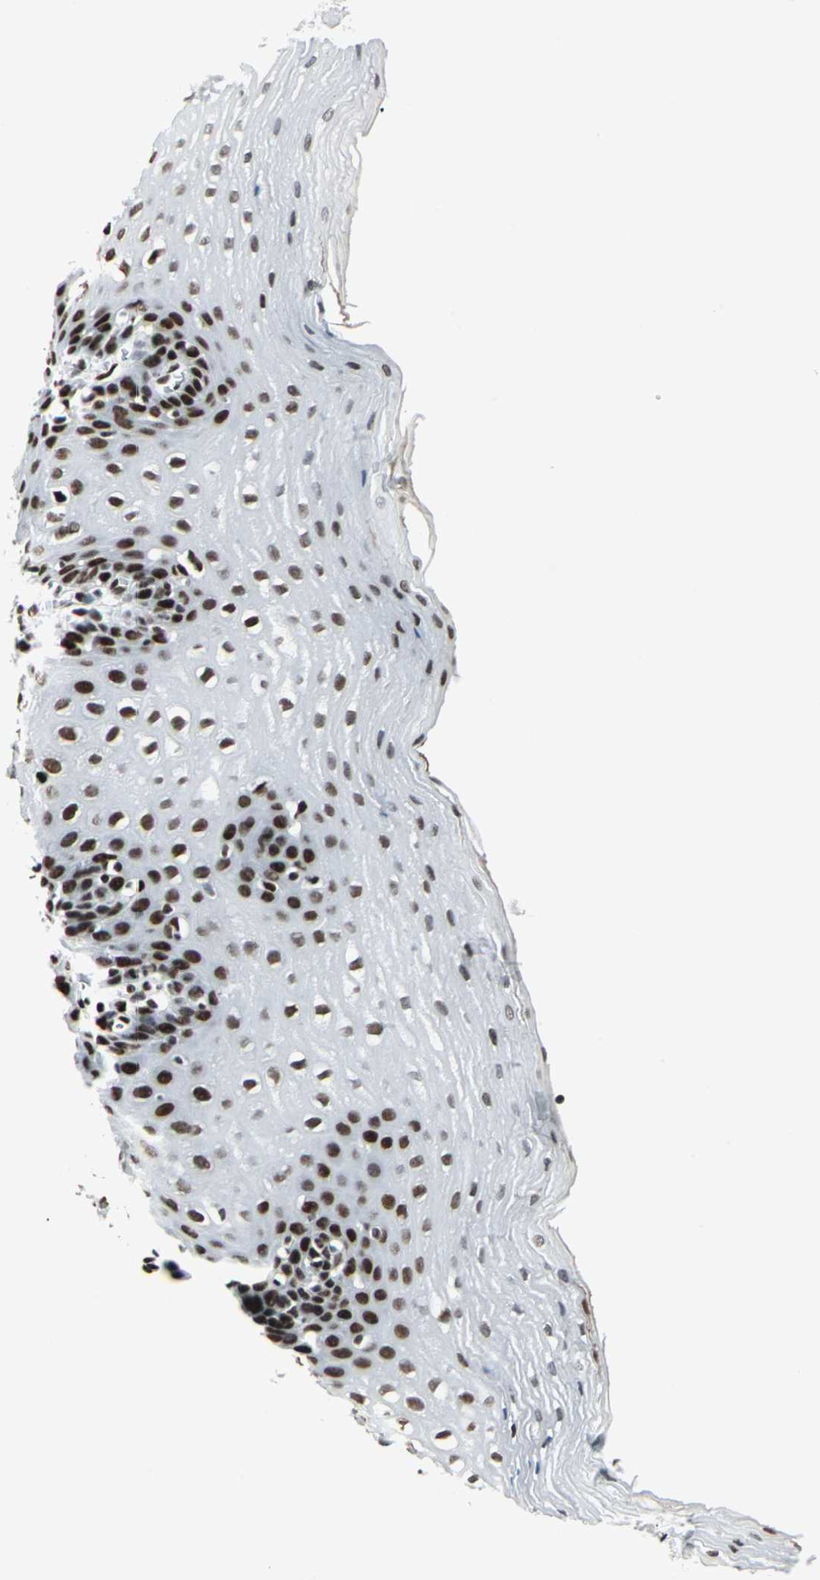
{"staining": {"intensity": "strong", "quantity": ">75%", "location": "nuclear"}, "tissue": "esophagus", "cell_type": "Squamous epithelial cells", "image_type": "normal", "snomed": [{"axis": "morphology", "description": "Normal tissue, NOS"}, {"axis": "topography", "description": "Esophagus"}], "caption": "The photomicrograph displays staining of unremarkable esophagus, revealing strong nuclear protein expression (brown color) within squamous epithelial cells. The protein is shown in brown color, while the nuclei are stained blue.", "gene": "HDAC2", "patient": {"sex": "male", "age": 48}}